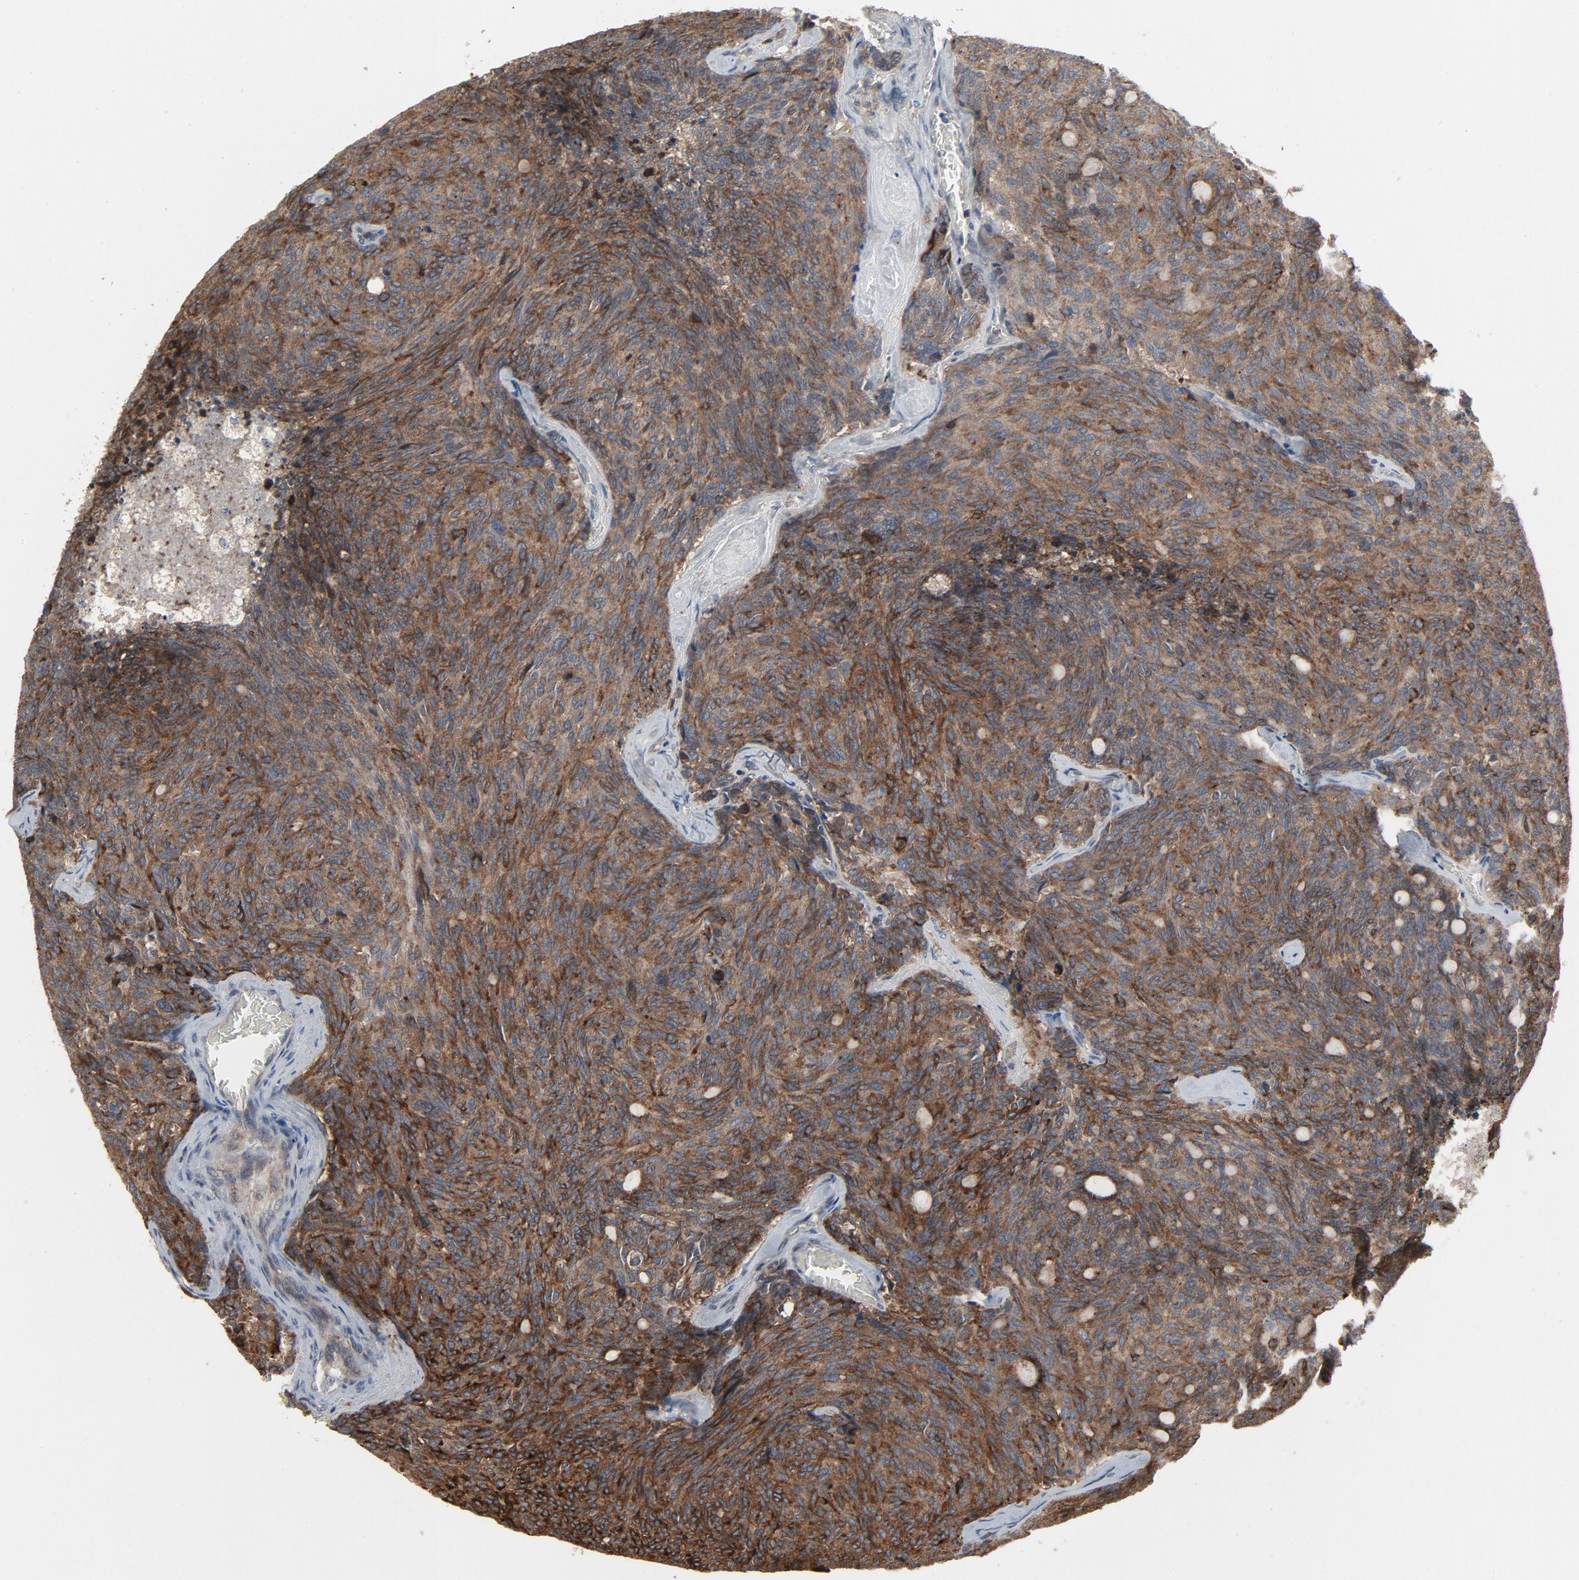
{"staining": {"intensity": "moderate", "quantity": ">75%", "location": "cytoplasmic/membranous"}, "tissue": "carcinoid", "cell_type": "Tumor cells", "image_type": "cancer", "snomed": [{"axis": "morphology", "description": "Carcinoid, malignant, NOS"}, {"axis": "topography", "description": "Pancreas"}], "caption": "Carcinoid (malignant) was stained to show a protein in brown. There is medium levels of moderate cytoplasmic/membranous positivity in approximately >75% of tumor cells.", "gene": "PDZD4", "patient": {"sex": "female", "age": 54}}